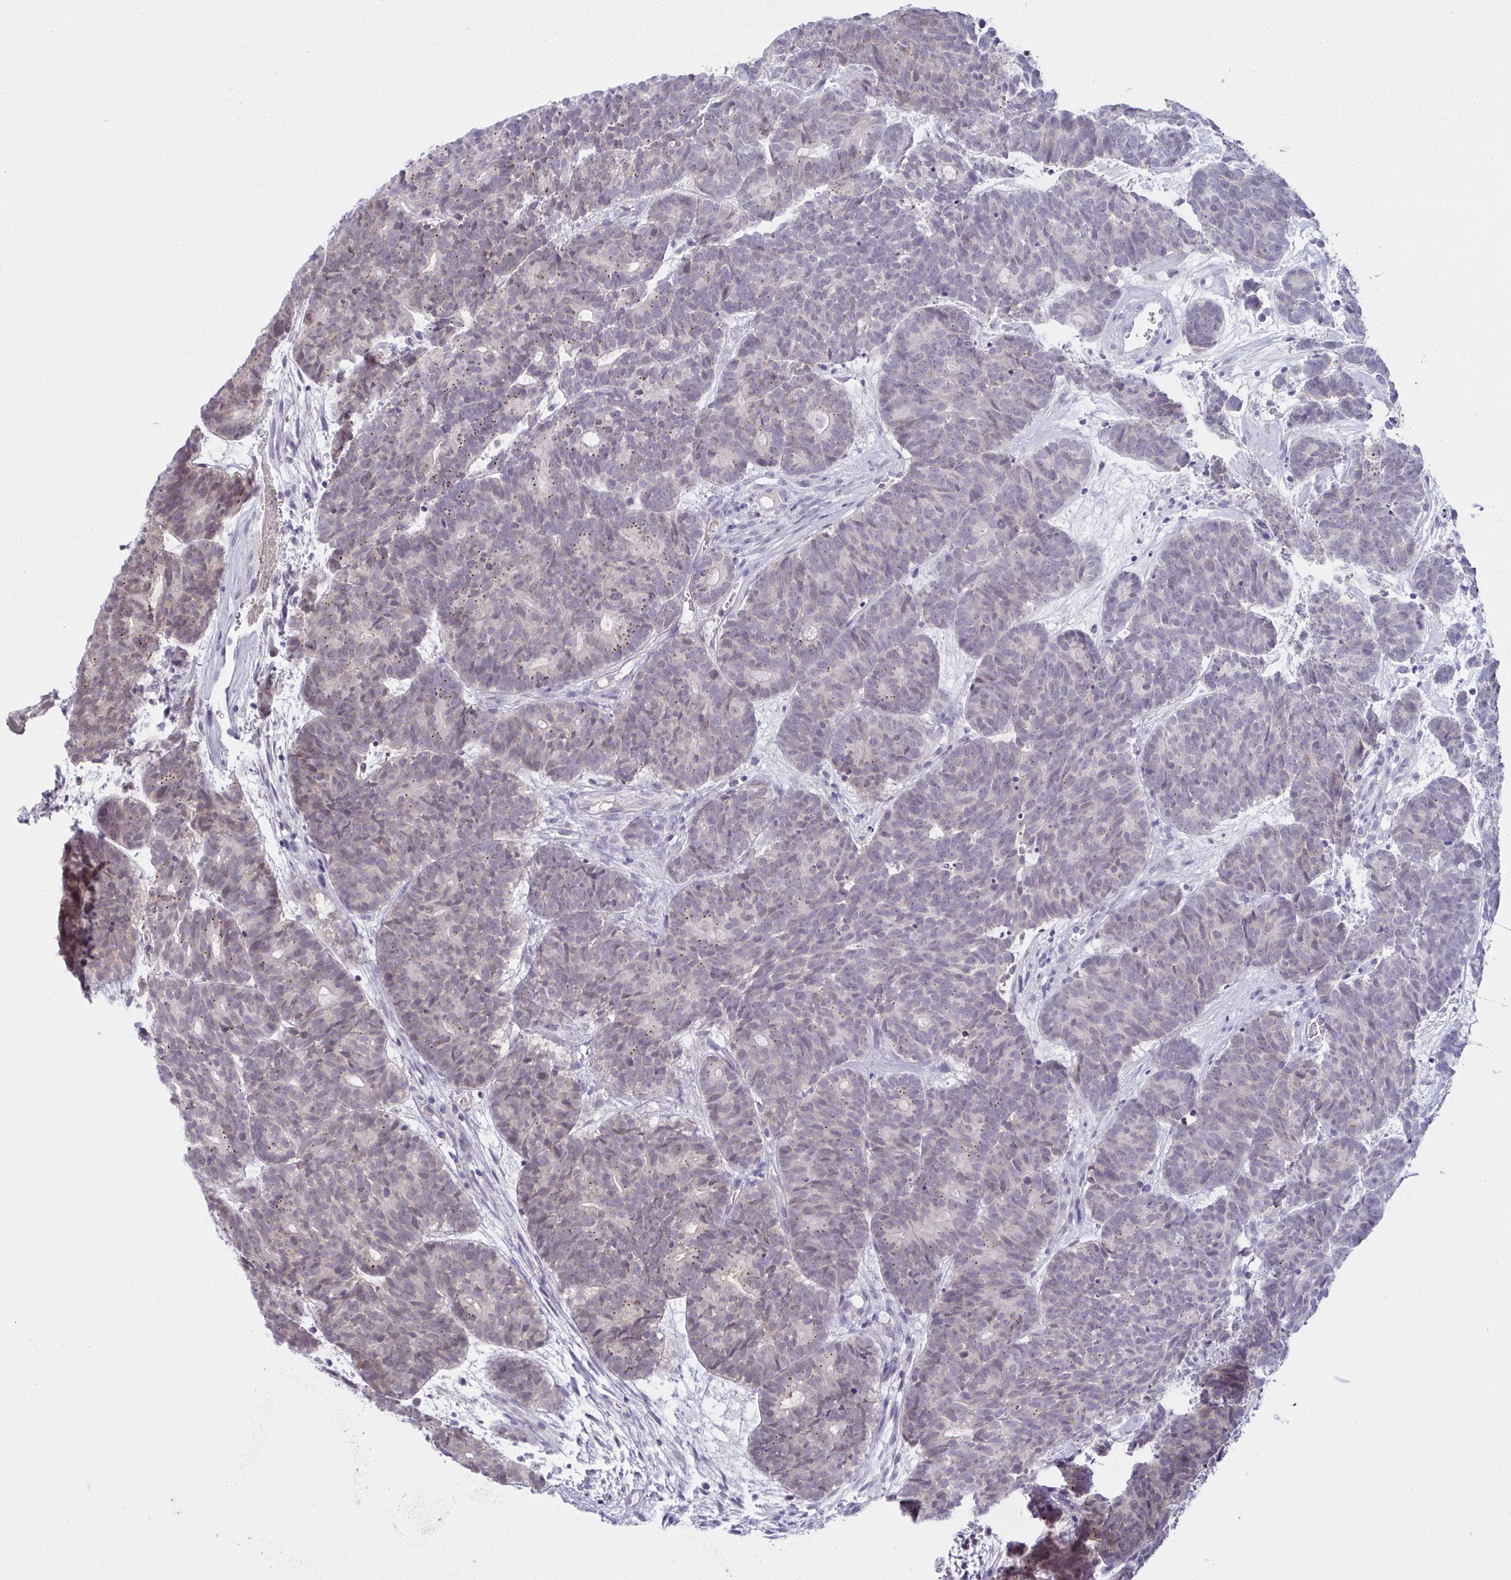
{"staining": {"intensity": "weak", "quantity": "<25%", "location": "cytoplasmic/membranous"}, "tissue": "head and neck cancer", "cell_type": "Tumor cells", "image_type": "cancer", "snomed": [{"axis": "morphology", "description": "Adenocarcinoma, NOS"}, {"axis": "topography", "description": "Head-Neck"}], "caption": "Adenocarcinoma (head and neck) was stained to show a protein in brown. There is no significant positivity in tumor cells.", "gene": "RGPD5", "patient": {"sex": "female", "age": 81}}